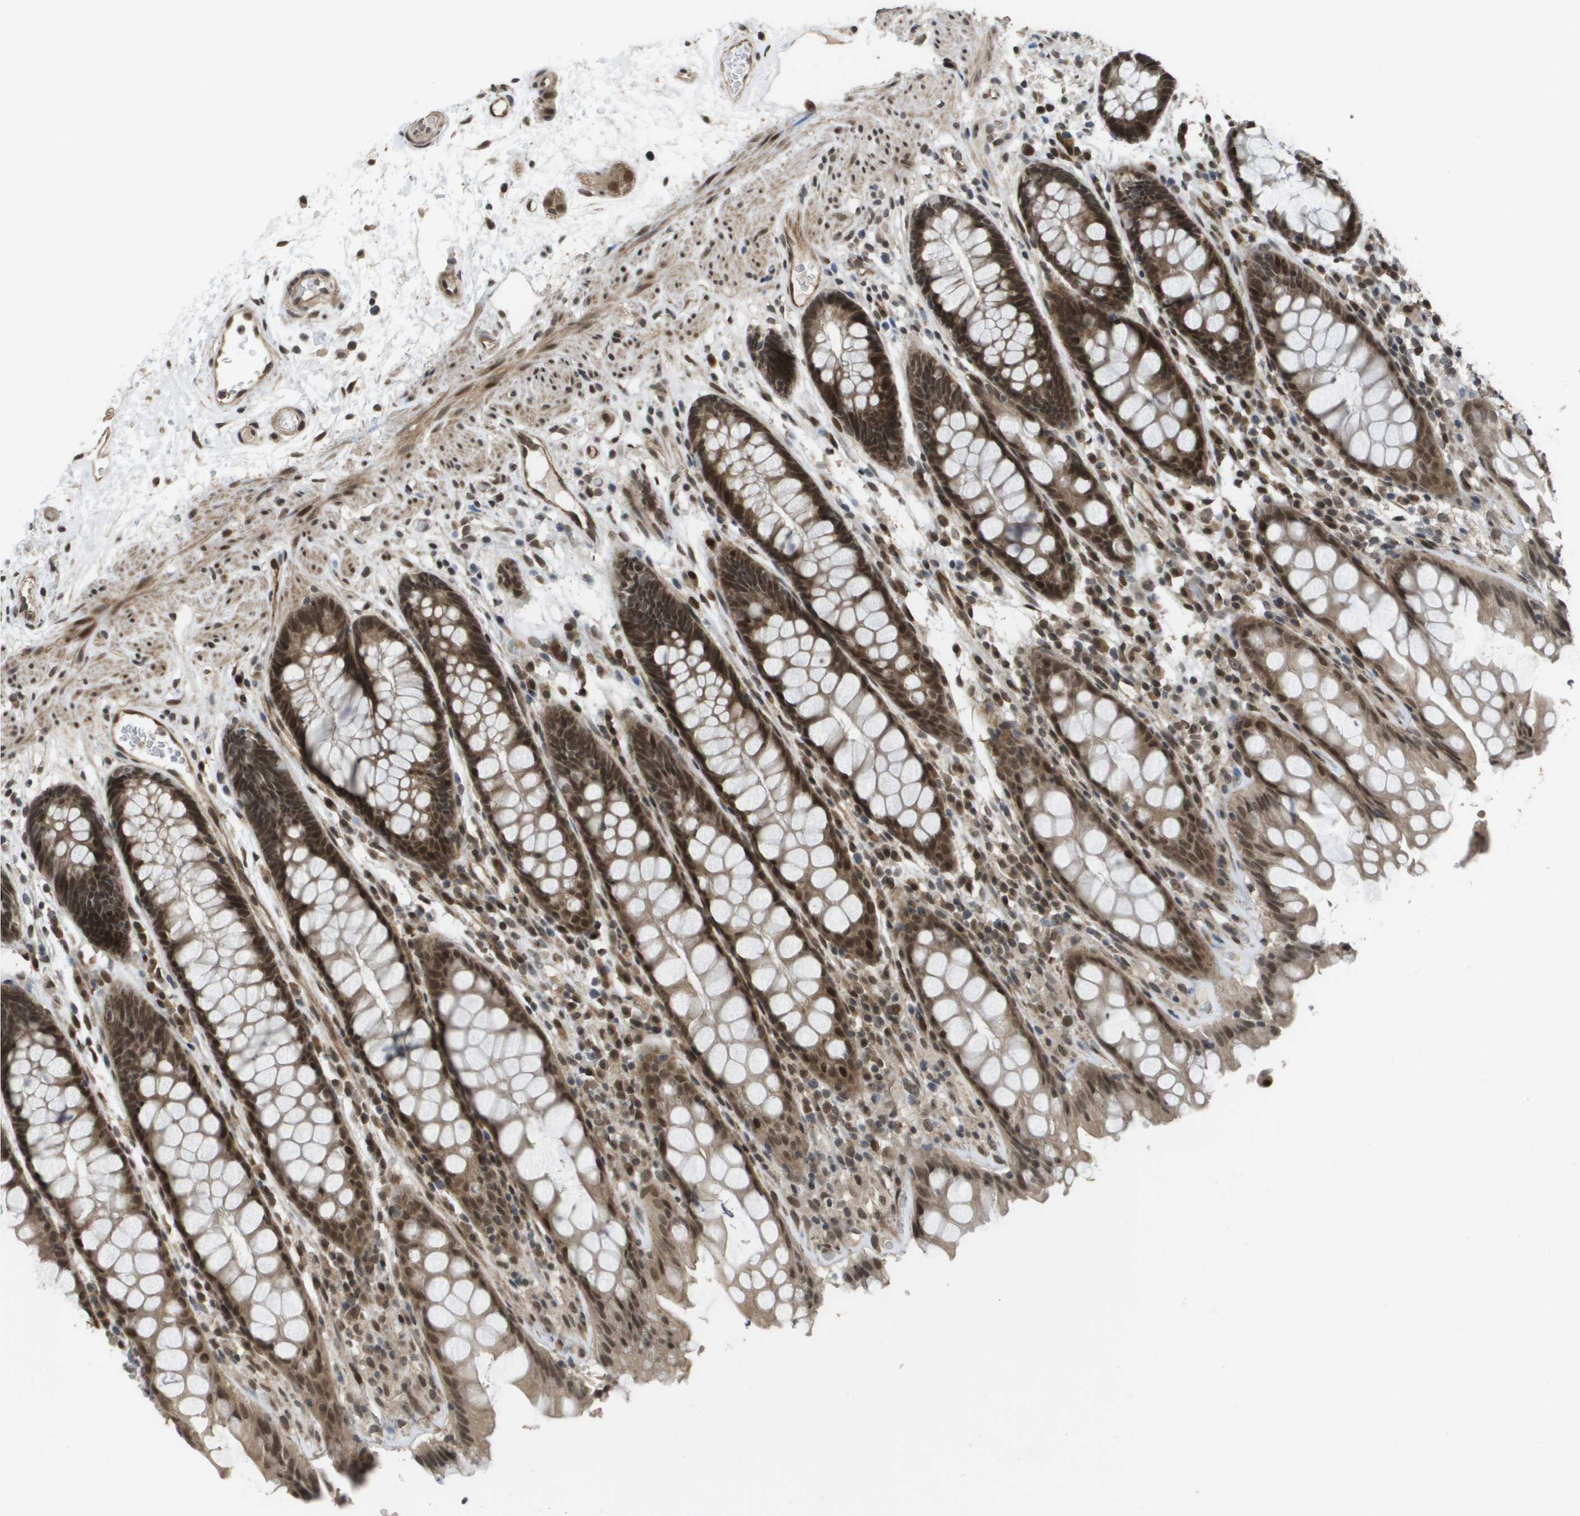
{"staining": {"intensity": "moderate", "quantity": ">75%", "location": "cytoplasmic/membranous,nuclear"}, "tissue": "rectum", "cell_type": "Glandular cells", "image_type": "normal", "snomed": [{"axis": "morphology", "description": "Normal tissue, NOS"}, {"axis": "topography", "description": "Rectum"}], "caption": "Protein expression analysis of unremarkable rectum reveals moderate cytoplasmic/membranous,nuclear expression in about >75% of glandular cells.", "gene": "KAT5", "patient": {"sex": "male", "age": 64}}